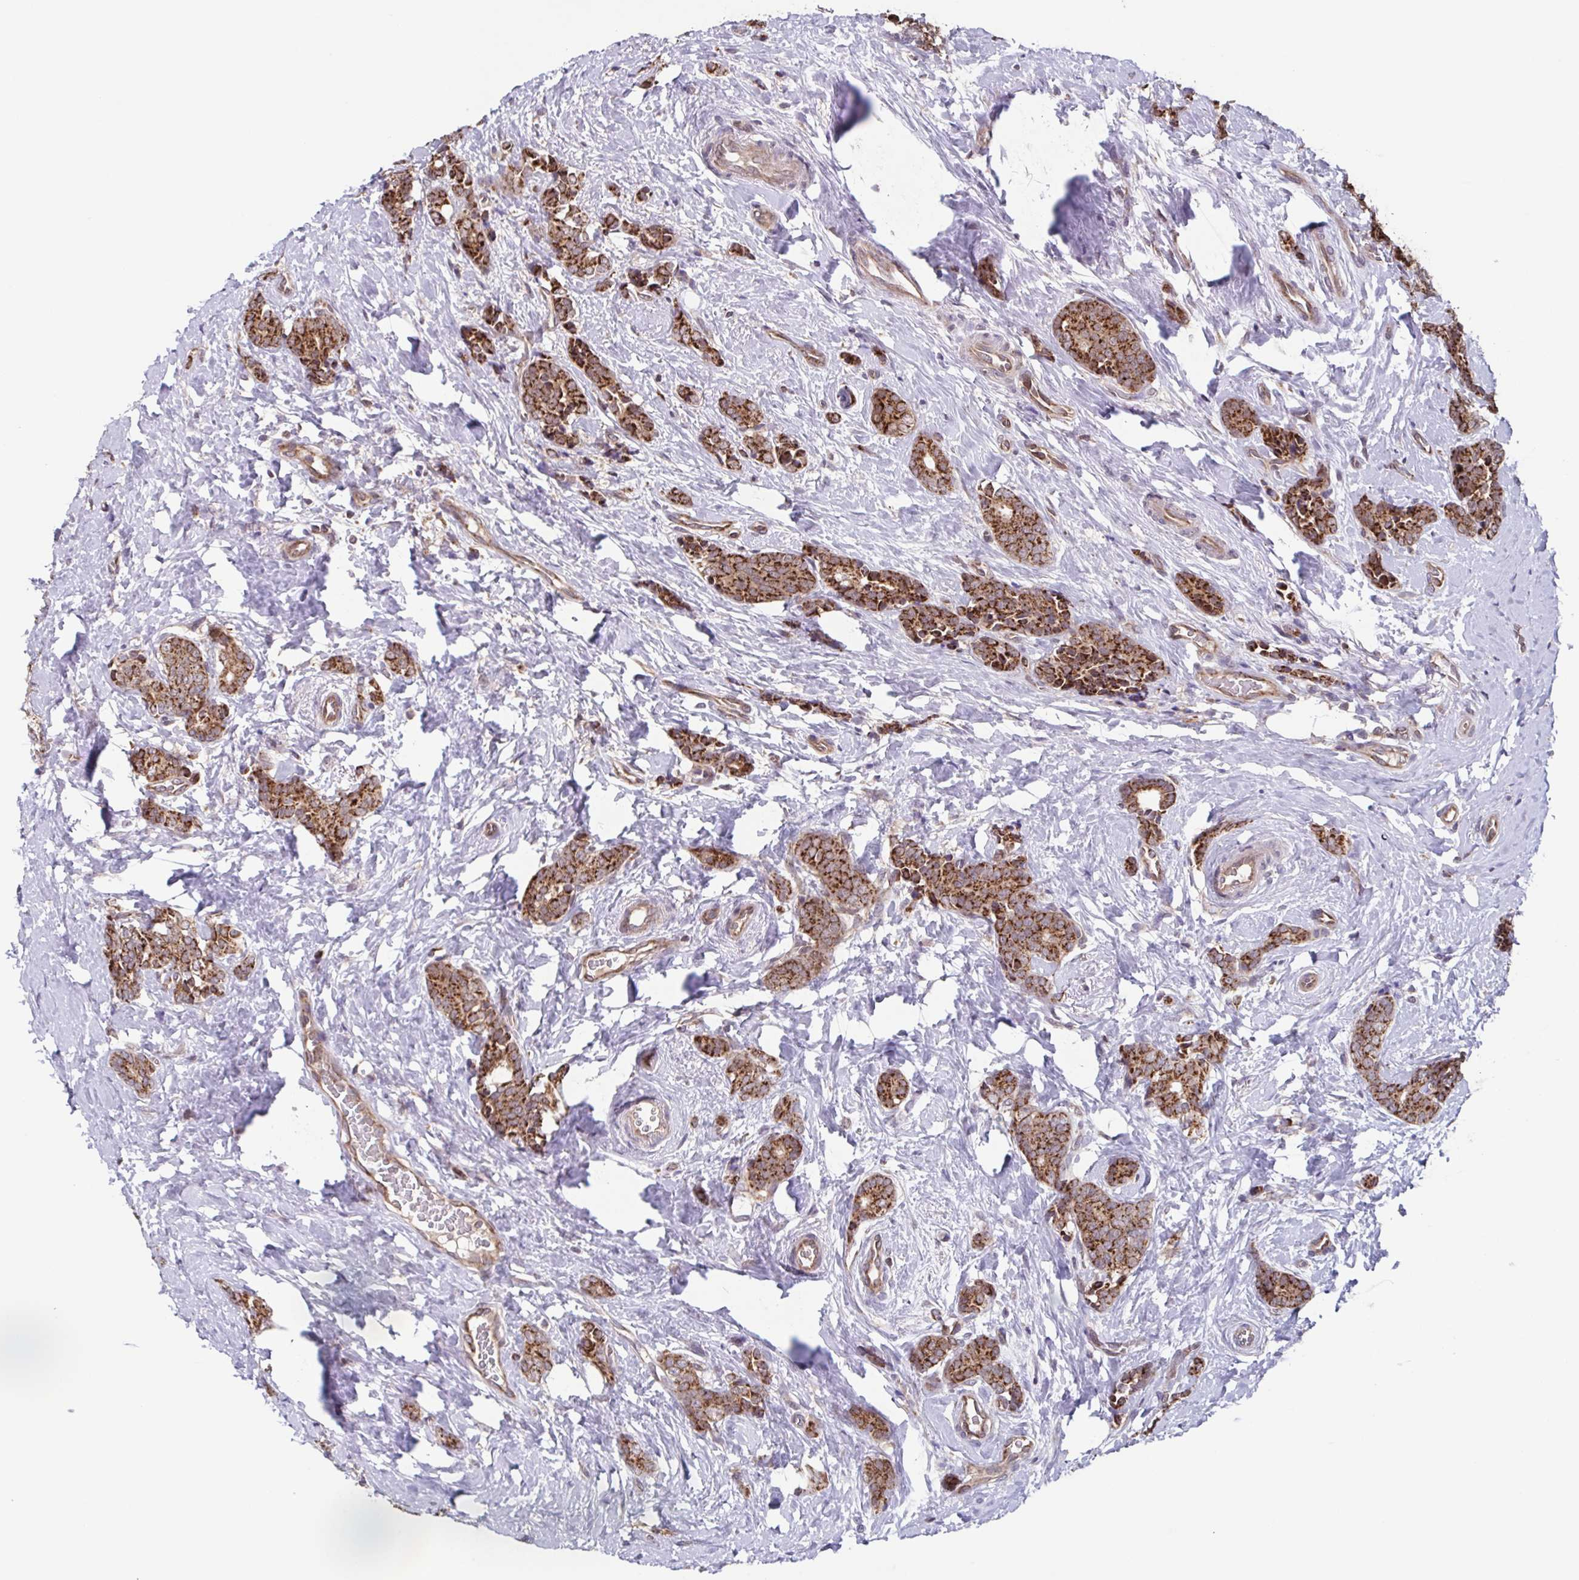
{"staining": {"intensity": "strong", "quantity": ">75%", "location": "cytoplasmic/membranous"}, "tissue": "breast cancer", "cell_type": "Tumor cells", "image_type": "cancer", "snomed": [{"axis": "morphology", "description": "Normal tissue, NOS"}, {"axis": "morphology", "description": "Duct carcinoma"}, {"axis": "topography", "description": "Breast"}], "caption": "Immunohistochemical staining of breast cancer exhibits strong cytoplasmic/membranous protein staining in about >75% of tumor cells.", "gene": "TTC19", "patient": {"sex": "female", "age": 77}}